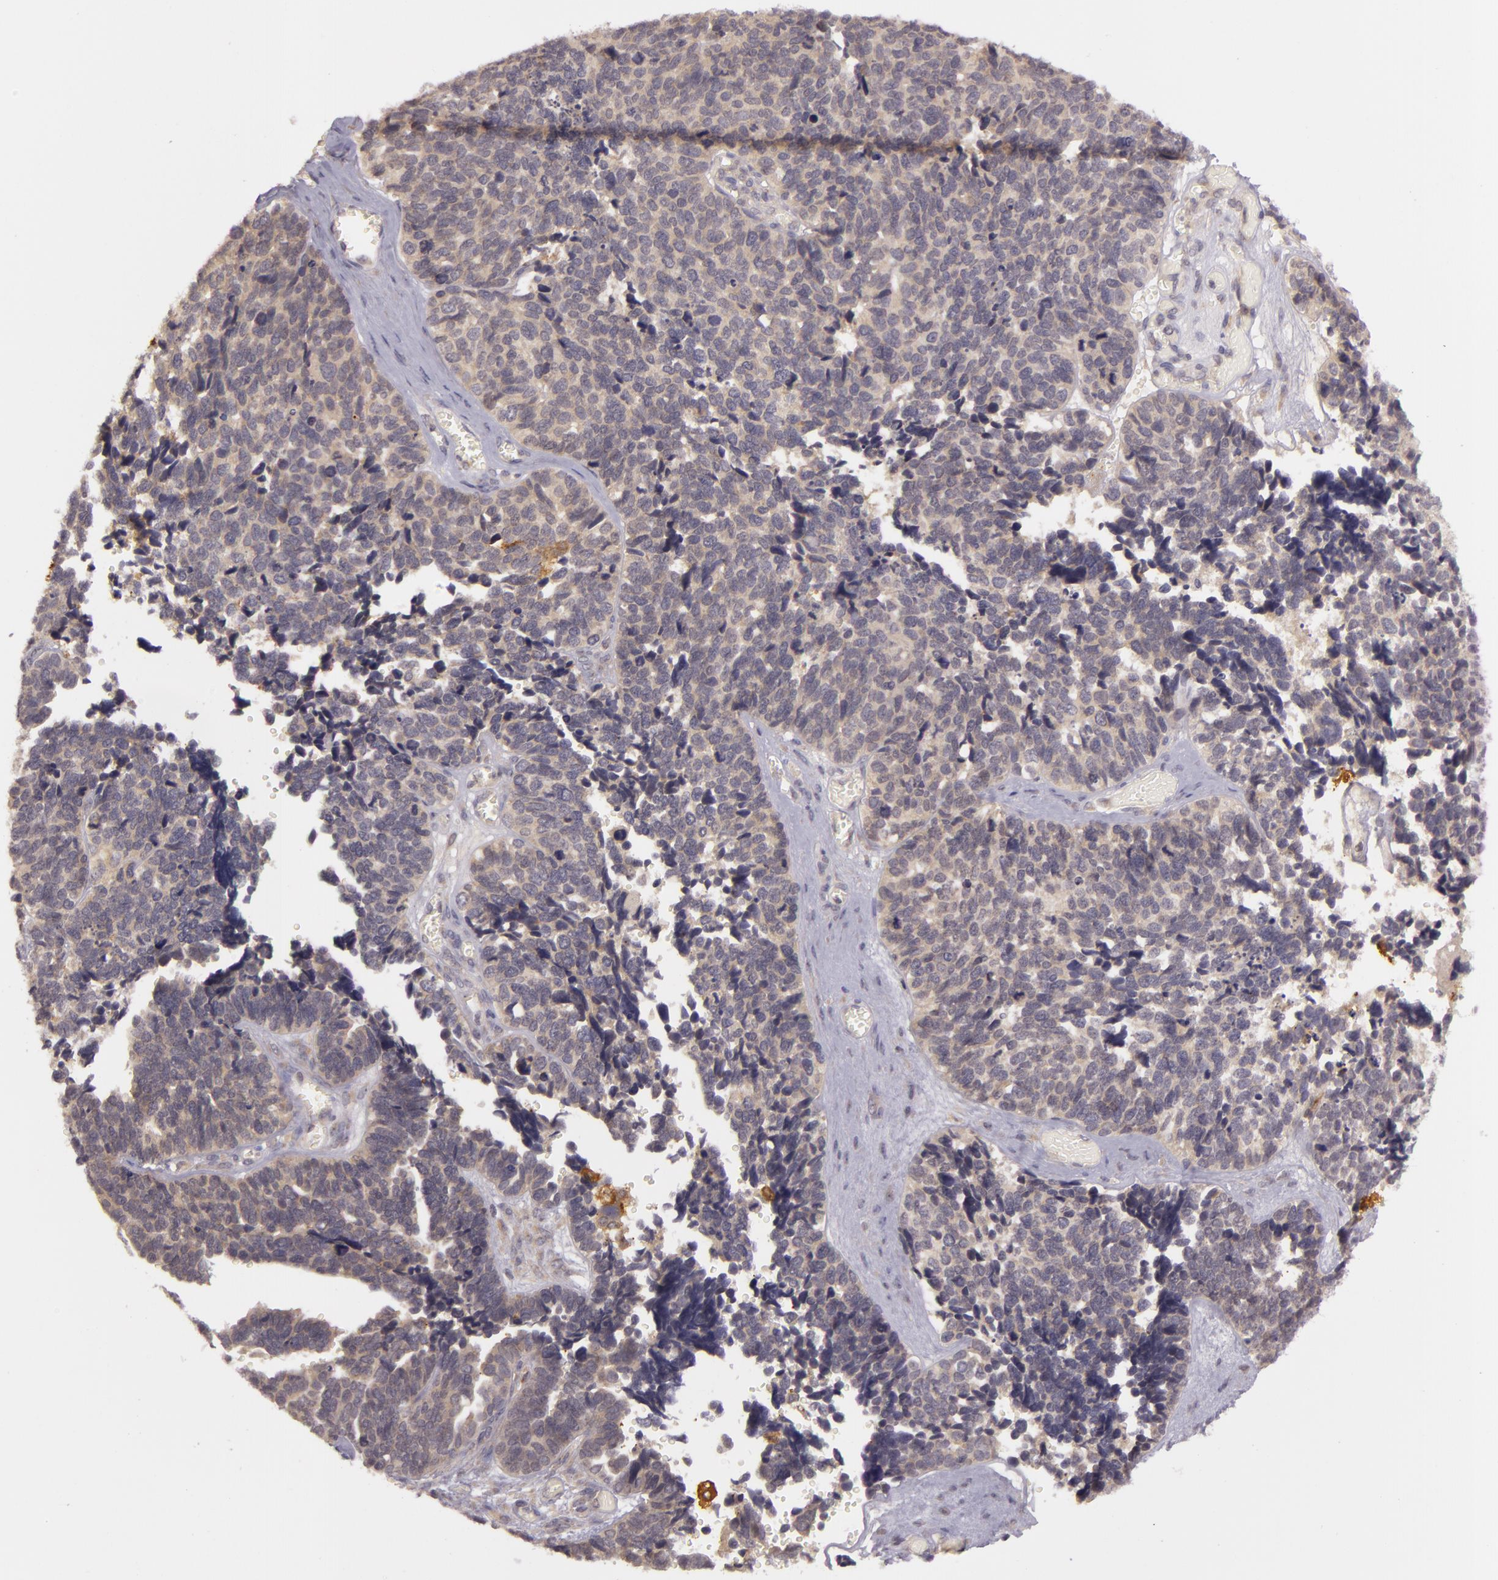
{"staining": {"intensity": "negative", "quantity": "none", "location": "none"}, "tissue": "ovarian cancer", "cell_type": "Tumor cells", "image_type": "cancer", "snomed": [{"axis": "morphology", "description": "Cystadenocarcinoma, serous, NOS"}, {"axis": "topography", "description": "Ovary"}], "caption": "There is no significant positivity in tumor cells of ovarian cancer (serous cystadenocarcinoma).", "gene": "PPP1R3F", "patient": {"sex": "female", "age": 77}}